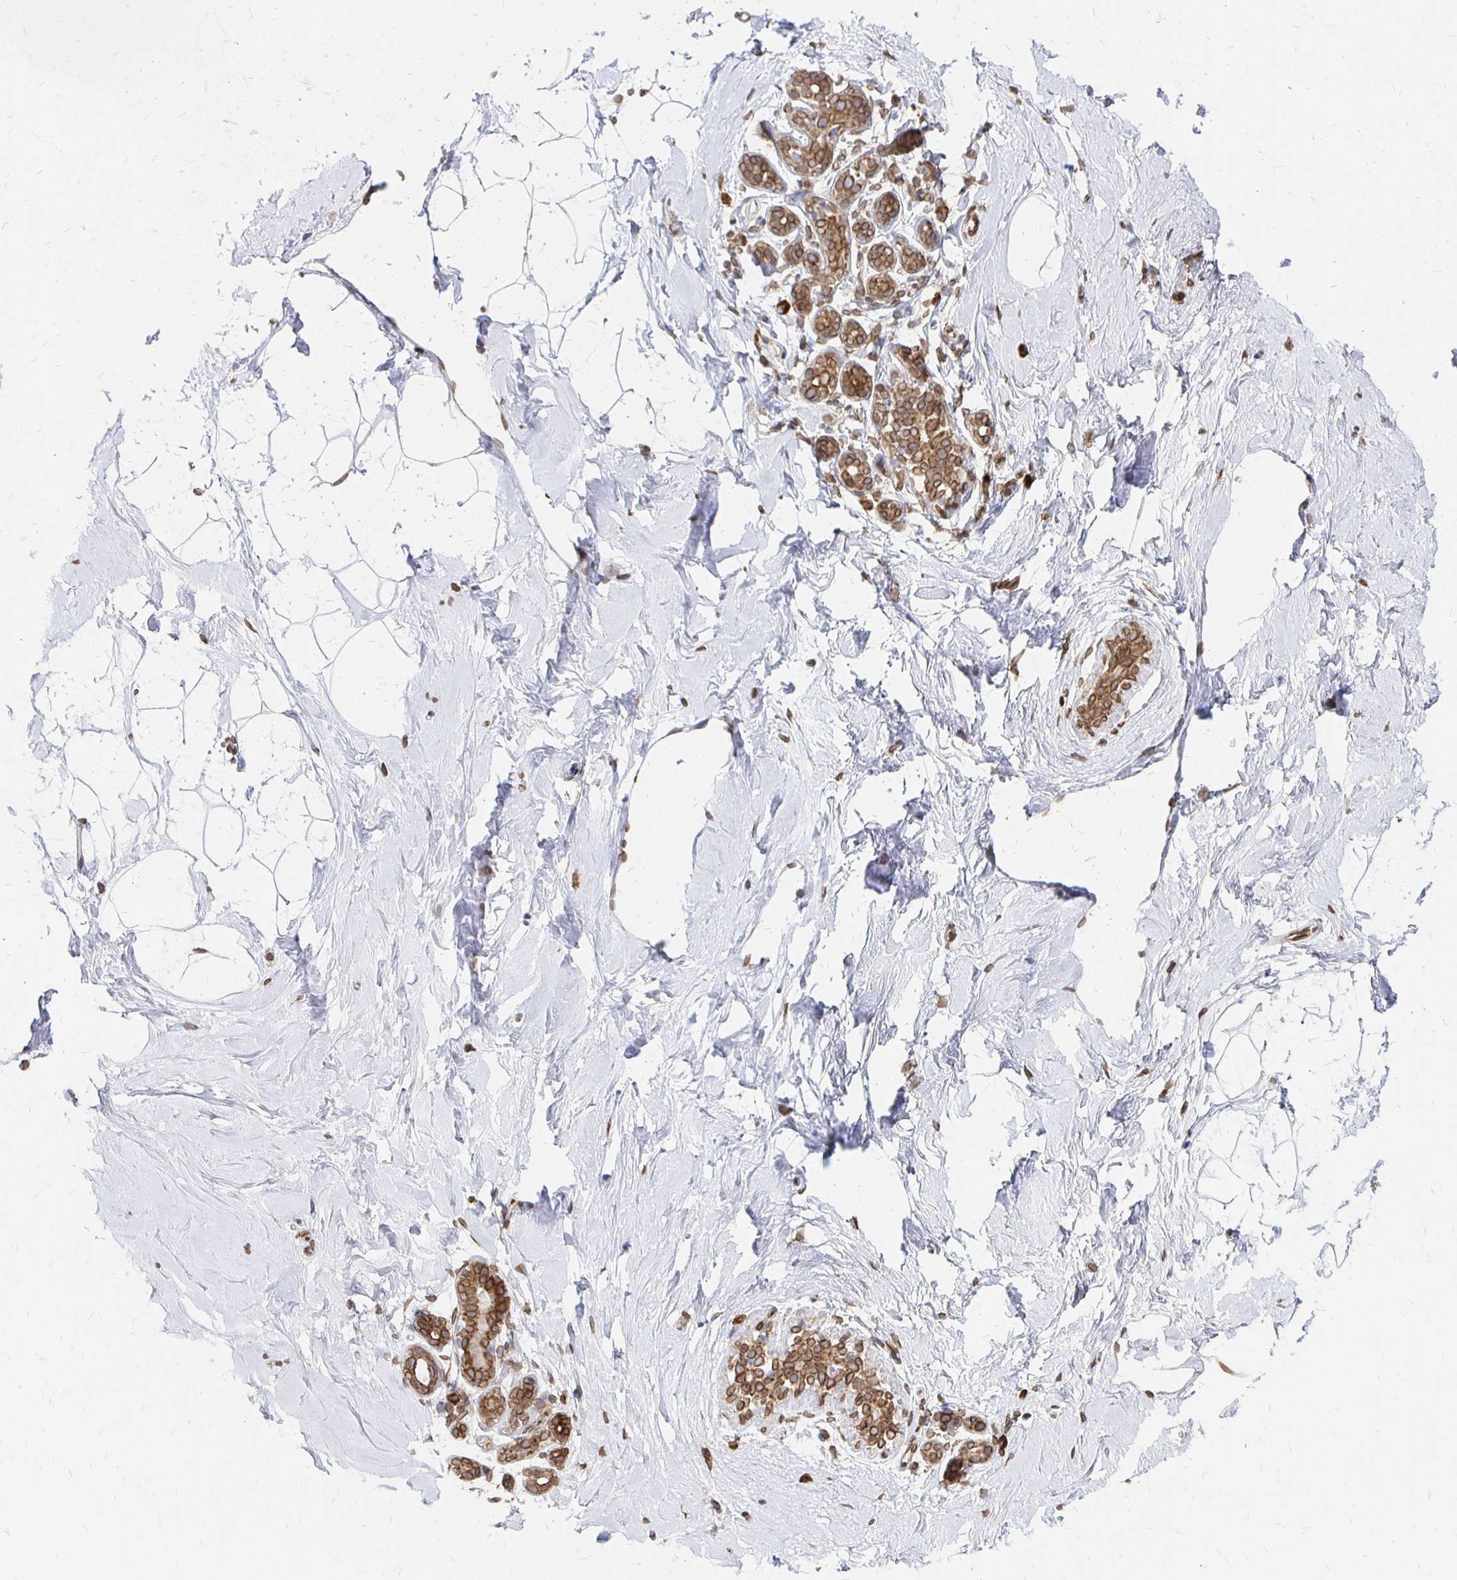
{"staining": {"intensity": "strong", "quantity": ">75%", "location": "cytoplasmic/membranous,nuclear"}, "tissue": "breast", "cell_type": "Adipocytes", "image_type": "normal", "snomed": [{"axis": "morphology", "description": "Normal tissue, NOS"}, {"axis": "topography", "description": "Breast"}], "caption": "This histopathology image displays immunohistochemistry (IHC) staining of unremarkable human breast, with high strong cytoplasmic/membranous,nuclear expression in approximately >75% of adipocytes.", "gene": "PELI3", "patient": {"sex": "female", "age": 32}}